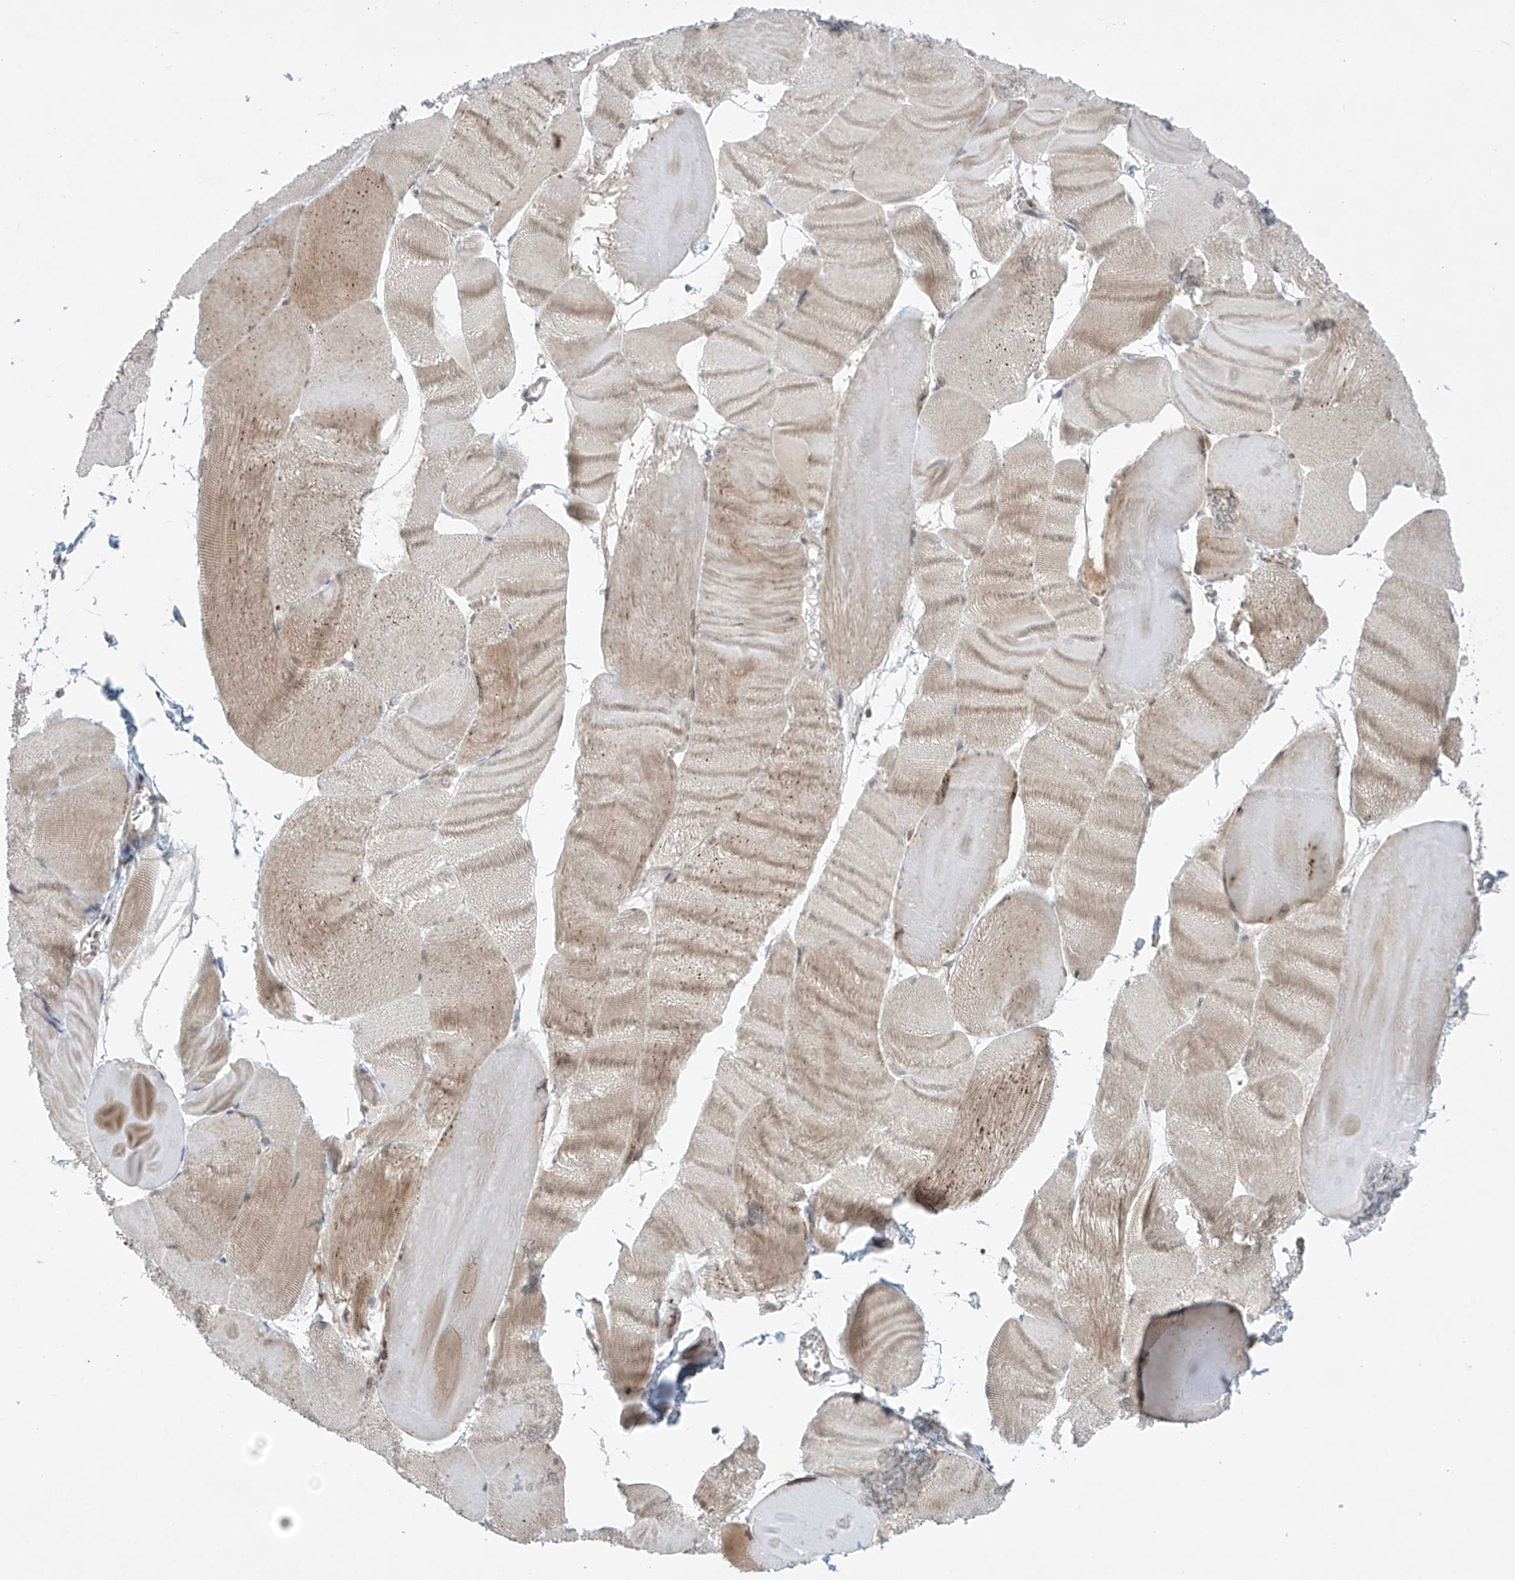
{"staining": {"intensity": "moderate", "quantity": "25%-75%", "location": "cytoplasmic/membranous"}, "tissue": "skeletal muscle", "cell_type": "Myocytes", "image_type": "normal", "snomed": [{"axis": "morphology", "description": "Normal tissue, NOS"}, {"axis": "morphology", "description": "Basal cell carcinoma"}, {"axis": "topography", "description": "Skeletal muscle"}], "caption": "Protein staining by IHC reveals moderate cytoplasmic/membranous expression in about 25%-75% of myocytes in benign skeletal muscle. (Stains: DAB in brown, nuclei in blue, Microscopy: brightfield microscopy at high magnification).", "gene": "PPAT", "patient": {"sex": "female", "age": 64}}